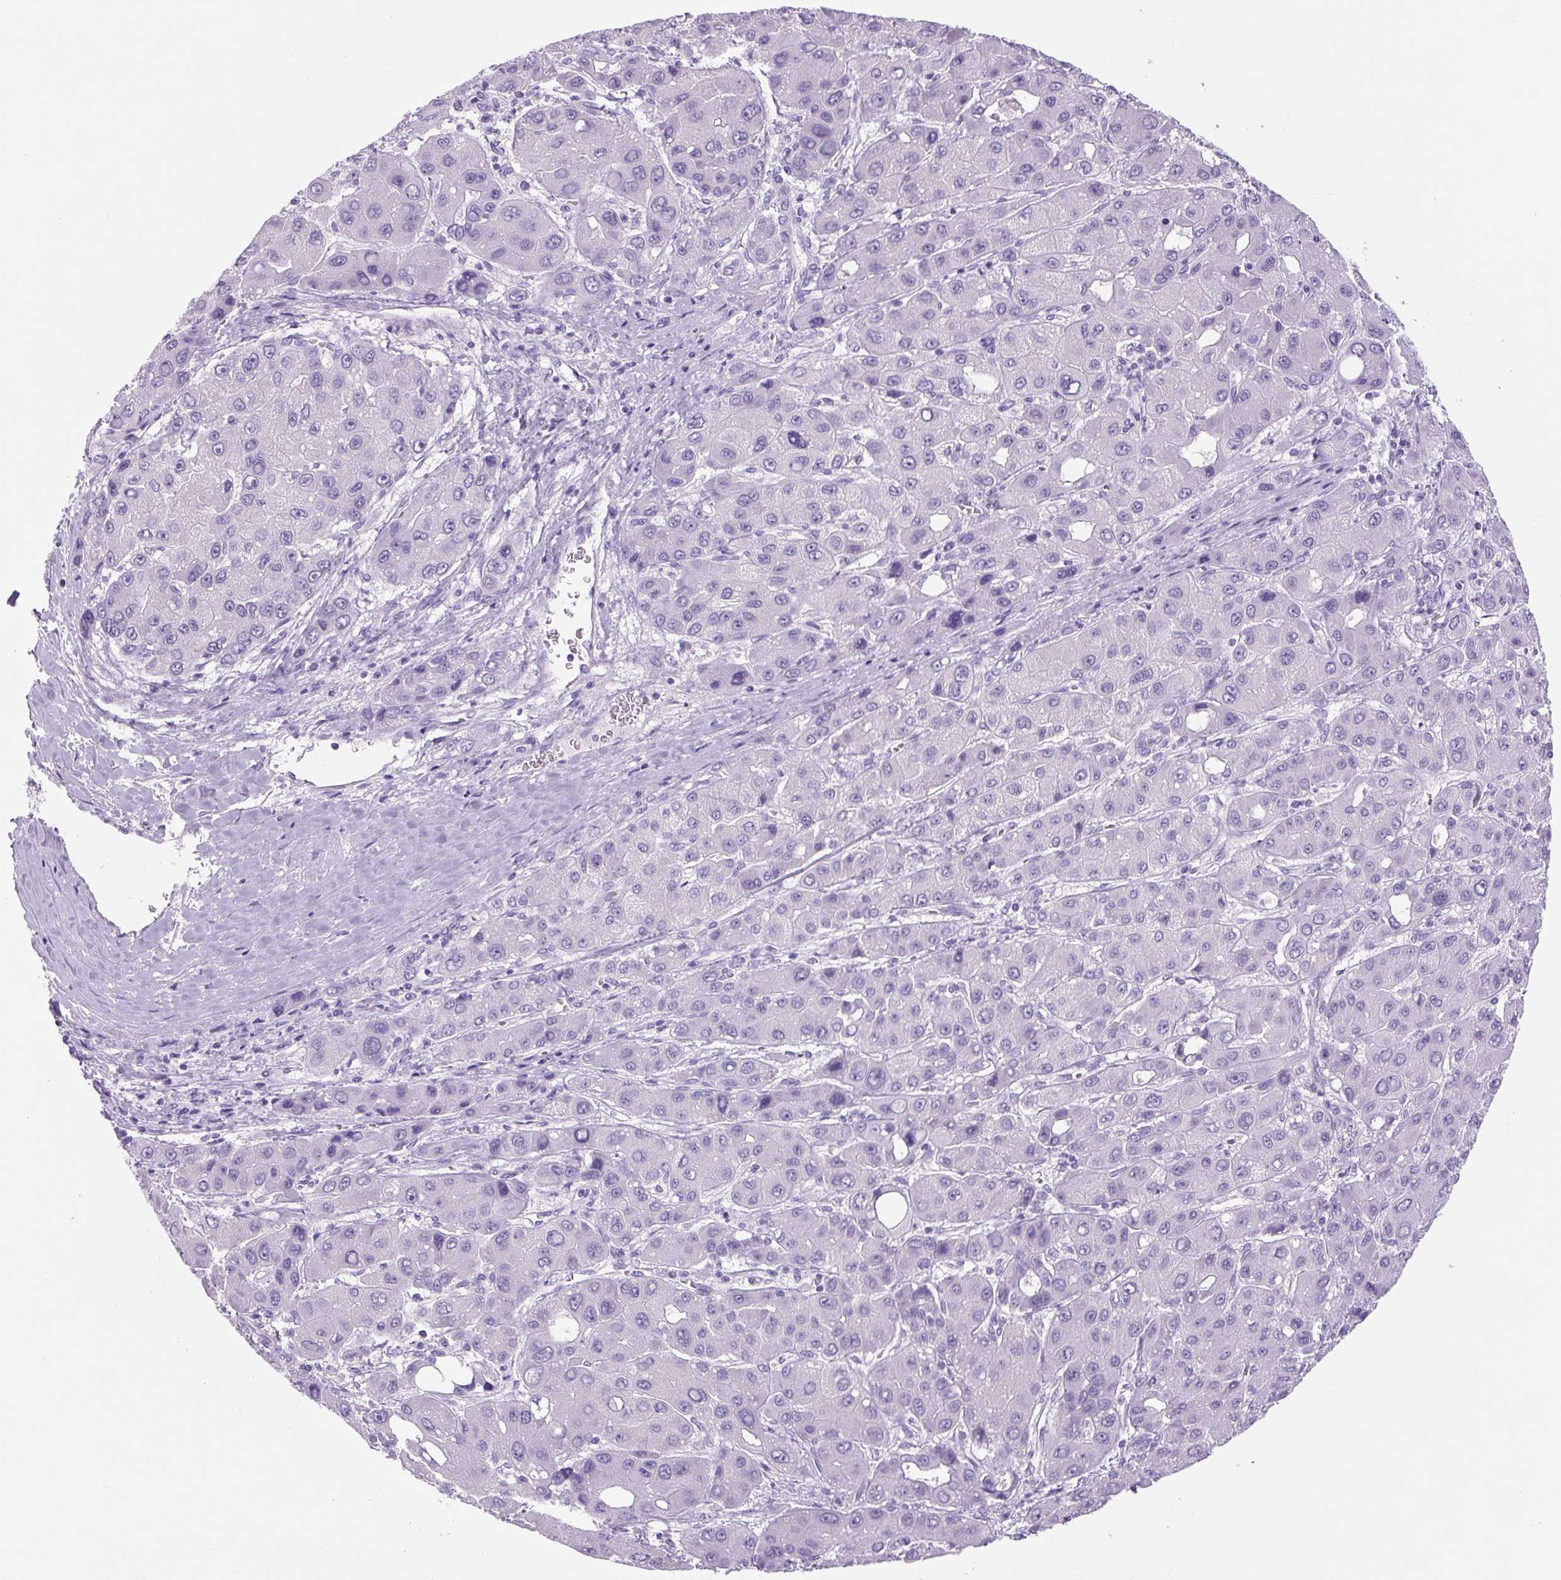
{"staining": {"intensity": "negative", "quantity": "none", "location": "none"}, "tissue": "liver cancer", "cell_type": "Tumor cells", "image_type": "cancer", "snomed": [{"axis": "morphology", "description": "Carcinoma, Hepatocellular, NOS"}, {"axis": "topography", "description": "Liver"}], "caption": "Hepatocellular carcinoma (liver) was stained to show a protein in brown. There is no significant expression in tumor cells.", "gene": "PRRT1", "patient": {"sex": "male", "age": 55}}